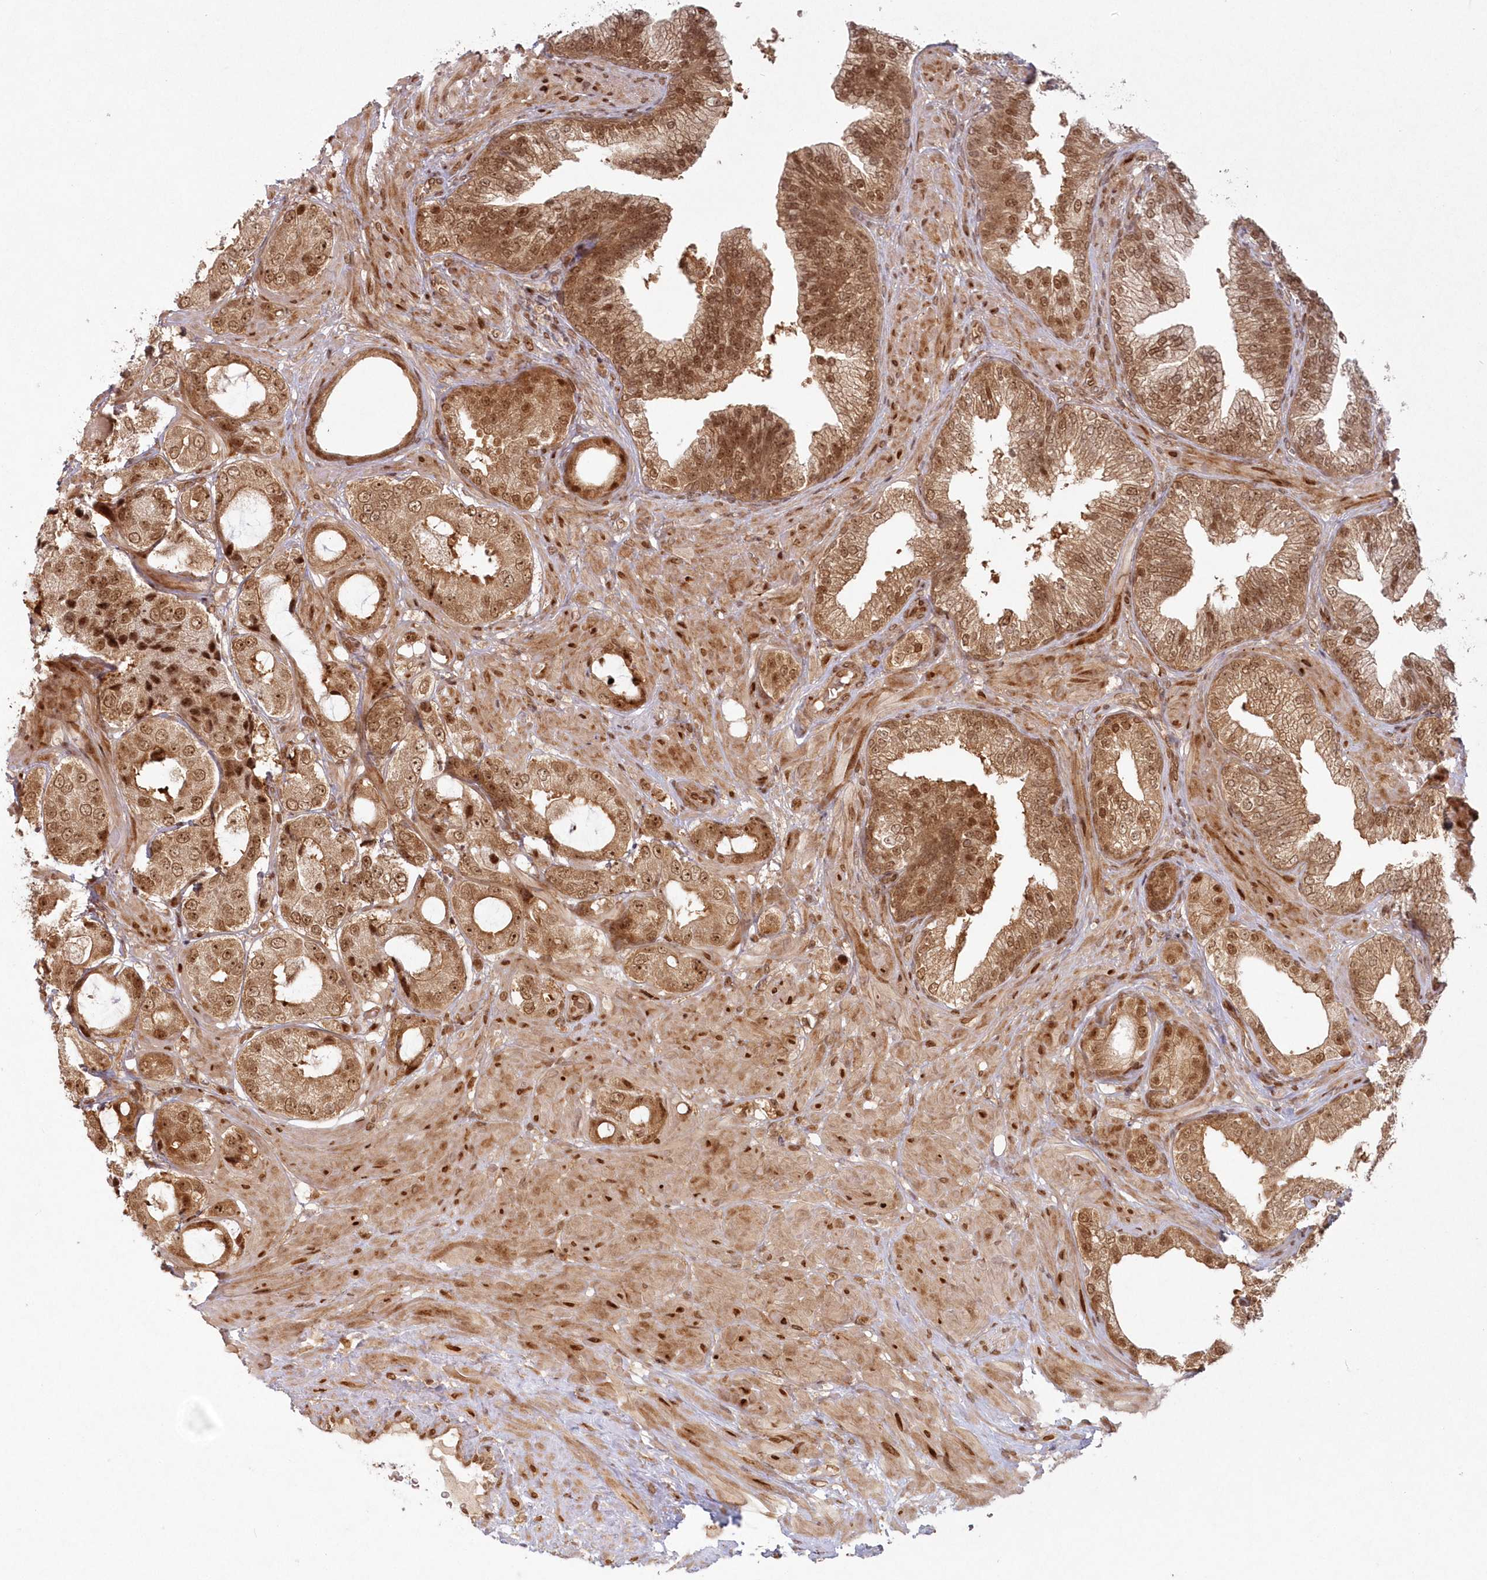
{"staining": {"intensity": "moderate", "quantity": ">75%", "location": "cytoplasmic/membranous,nuclear"}, "tissue": "prostate cancer", "cell_type": "Tumor cells", "image_type": "cancer", "snomed": [{"axis": "morphology", "description": "Adenocarcinoma, High grade"}, {"axis": "topography", "description": "Prostate"}], "caption": "Prostate cancer (high-grade adenocarcinoma) stained for a protein displays moderate cytoplasmic/membranous and nuclear positivity in tumor cells.", "gene": "TOGARAM2", "patient": {"sex": "male", "age": 59}}